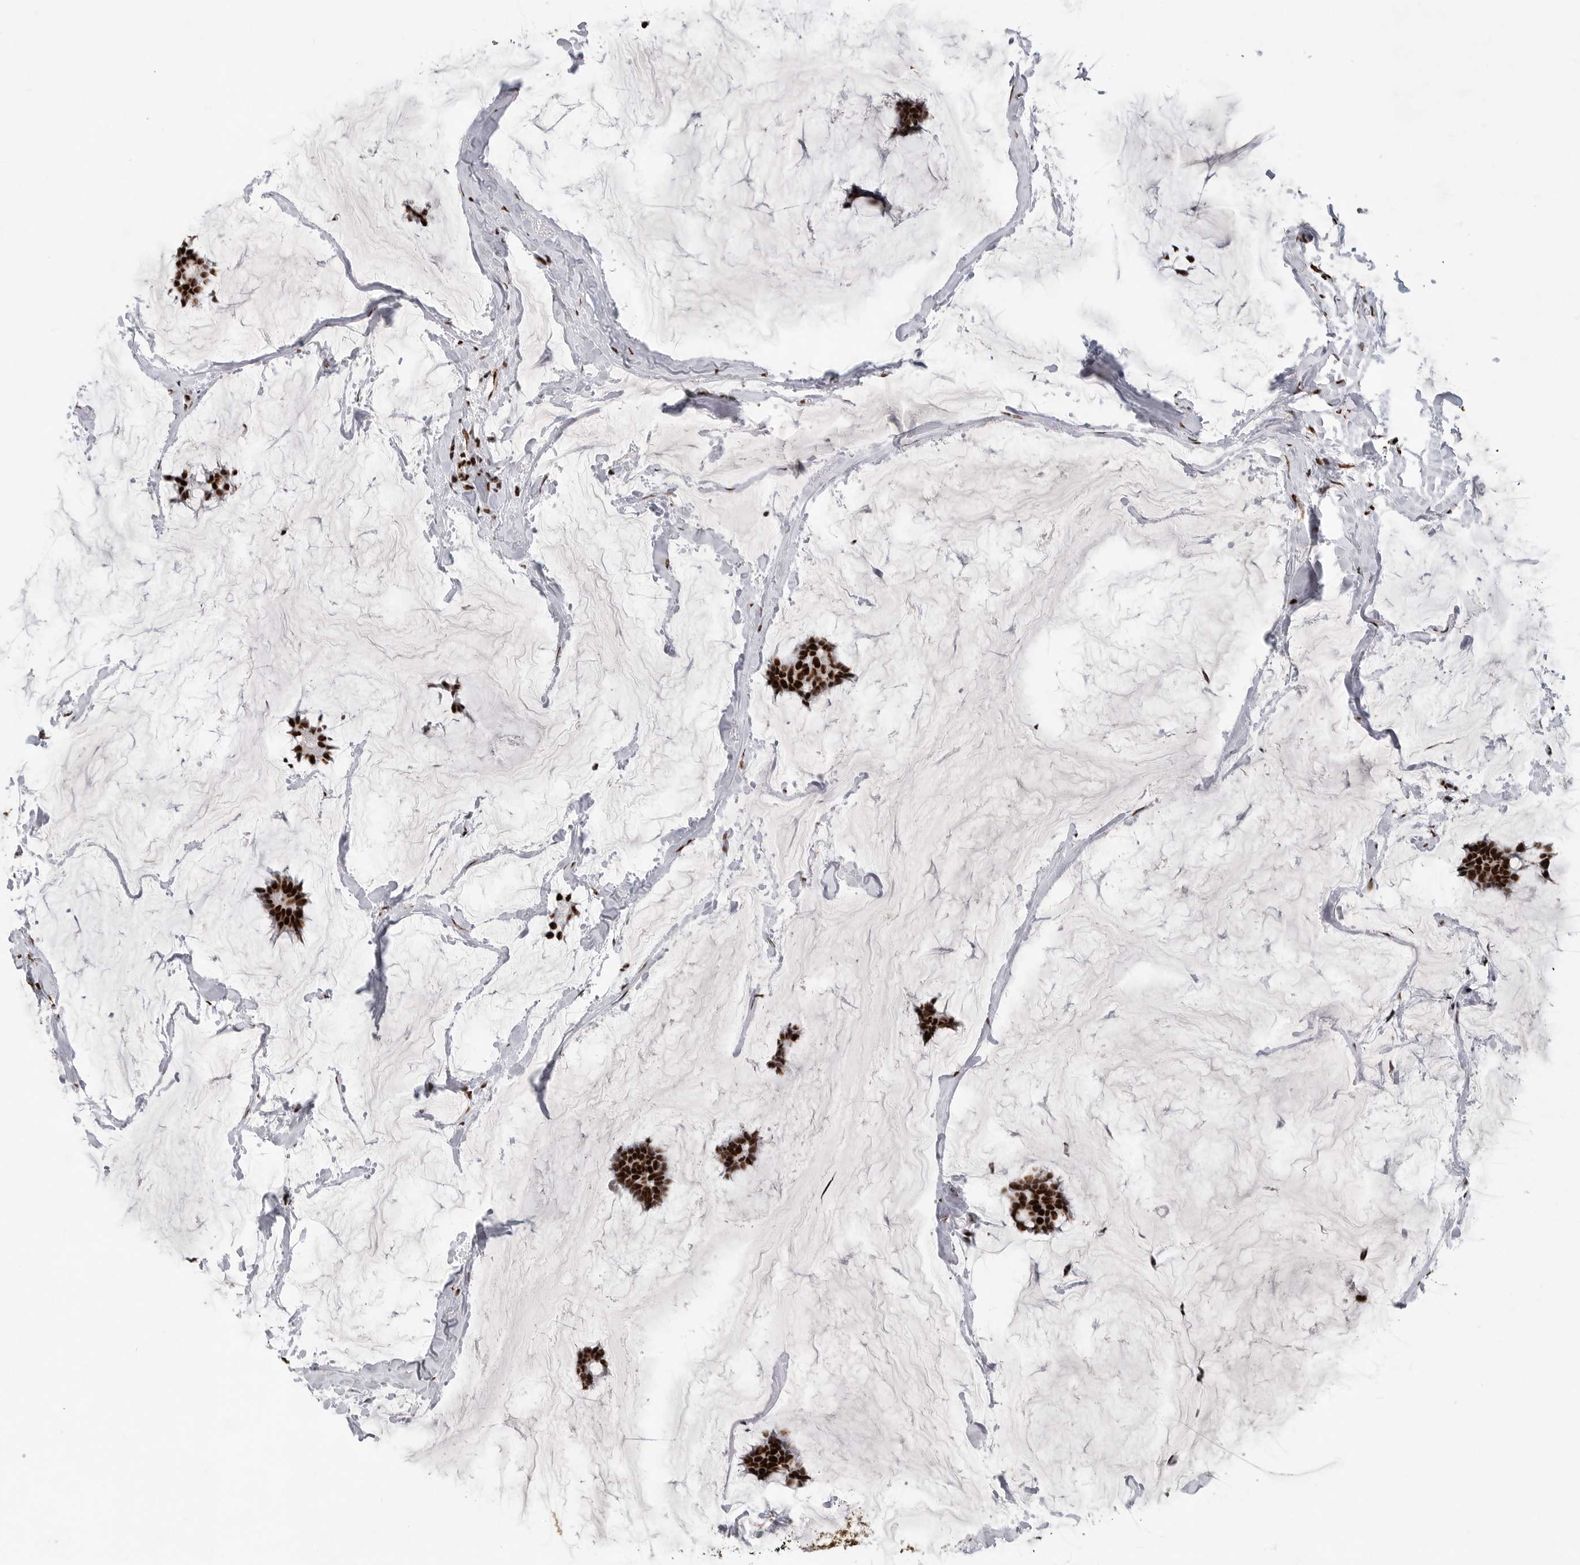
{"staining": {"intensity": "strong", "quantity": ">75%", "location": "nuclear"}, "tissue": "breast cancer", "cell_type": "Tumor cells", "image_type": "cancer", "snomed": [{"axis": "morphology", "description": "Duct carcinoma"}, {"axis": "topography", "description": "Breast"}], "caption": "Infiltrating ductal carcinoma (breast) was stained to show a protein in brown. There is high levels of strong nuclear positivity in approximately >75% of tumor cells. Nuclei are stained in blue.", "gene": "BCLAF1", "patient": {"sex": "female", "age": 93}}